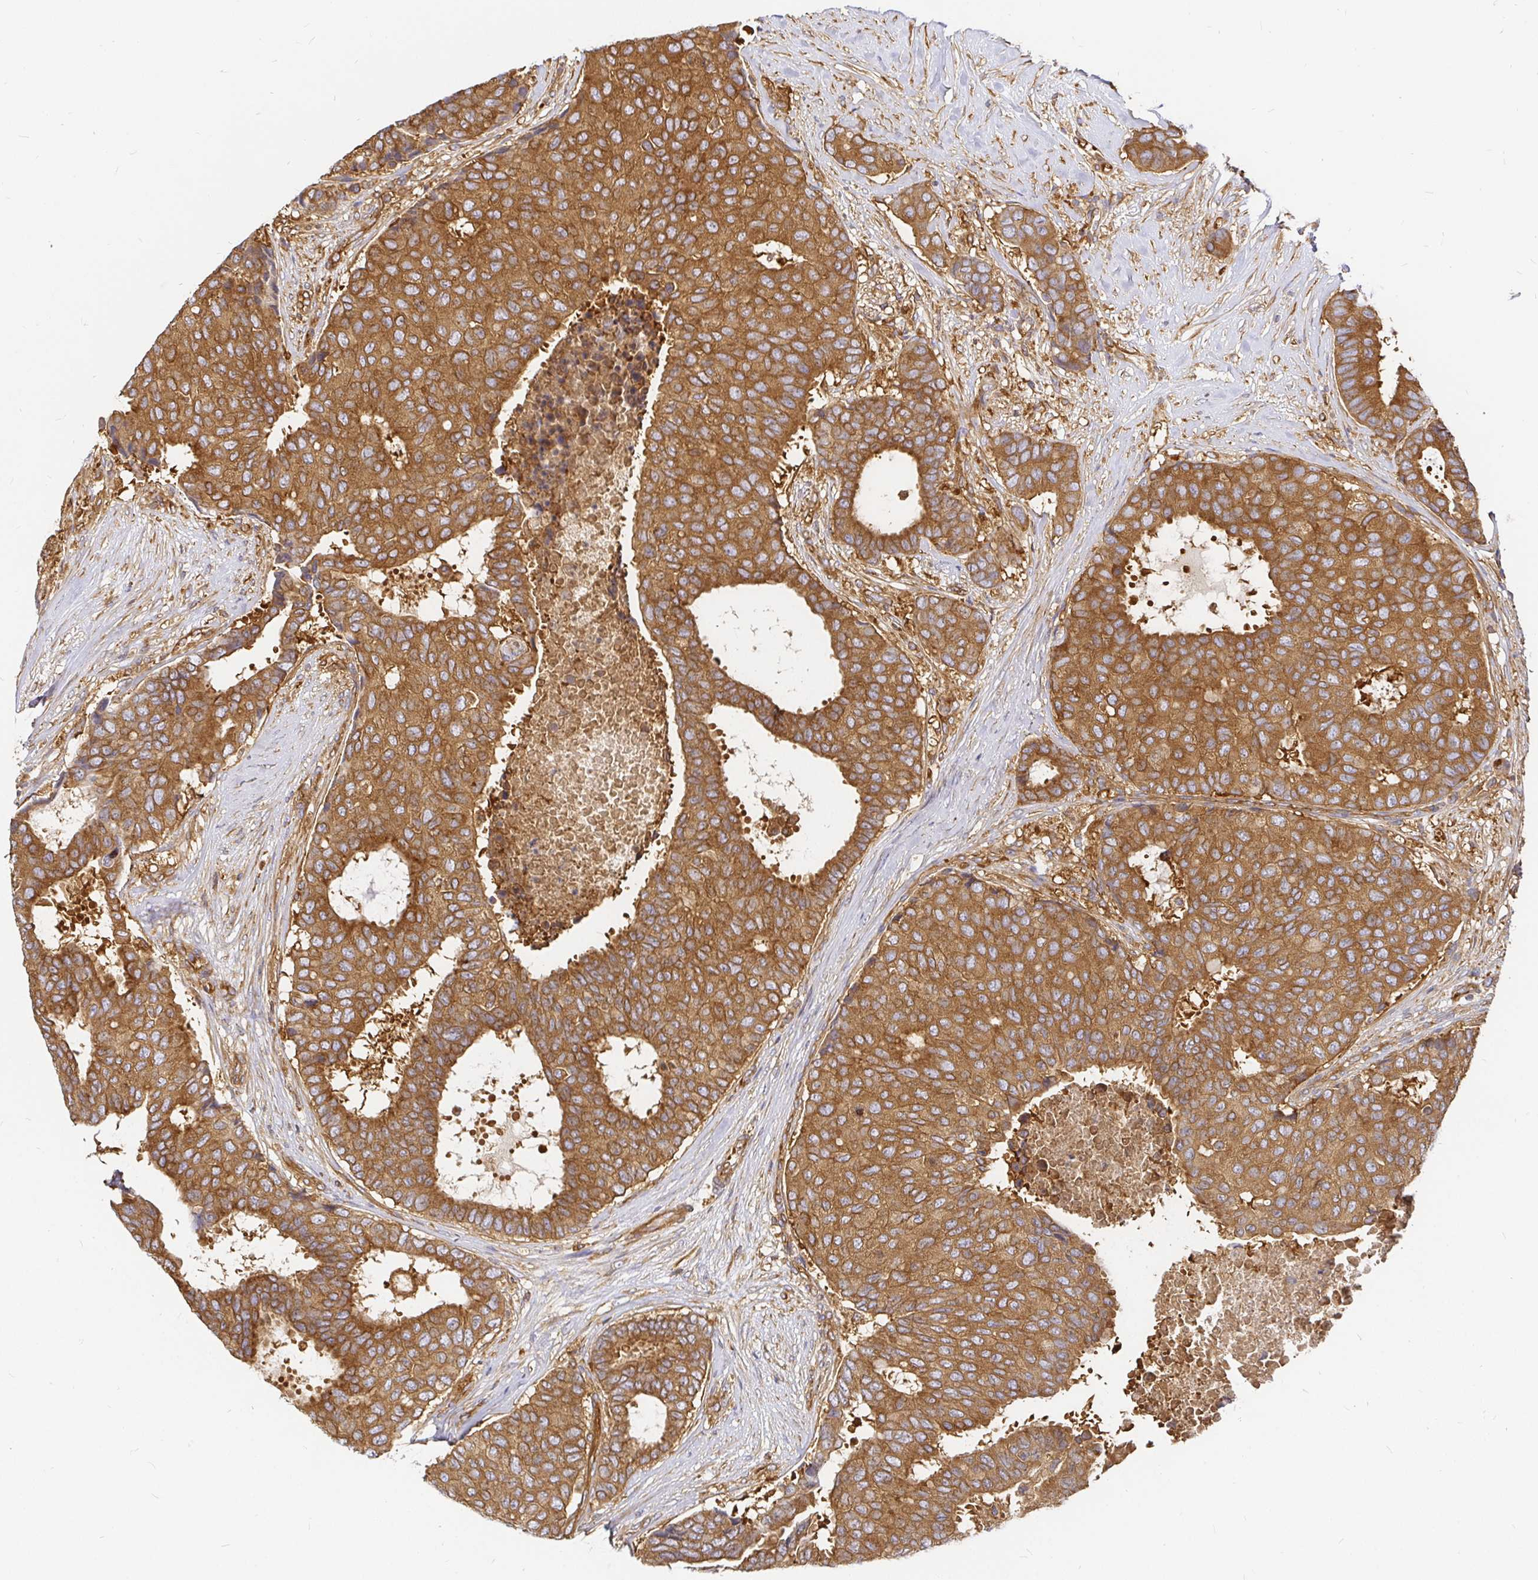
{"staining": {"intensity": "moderate", "quantity": ">75%", "location": "cytoplasmic/membranous"}, "tissue": "breast cancer", "cell_type": "Tumor cells", "image_type": "cancer", "snomed": [{"axis": "morphology", "description": "Duct carcinoma"}, {"axis": "topography", "description": "Breast"}], "caption": "Breast cancer (infiltrating ductal carcinoma) stained with immunohistochemistry displays moderate cytoplasmic/membranous expression in about >75% of tumor cells.", "gene": "KIF5B", "patient": {"sex": "female", "age": 75}}